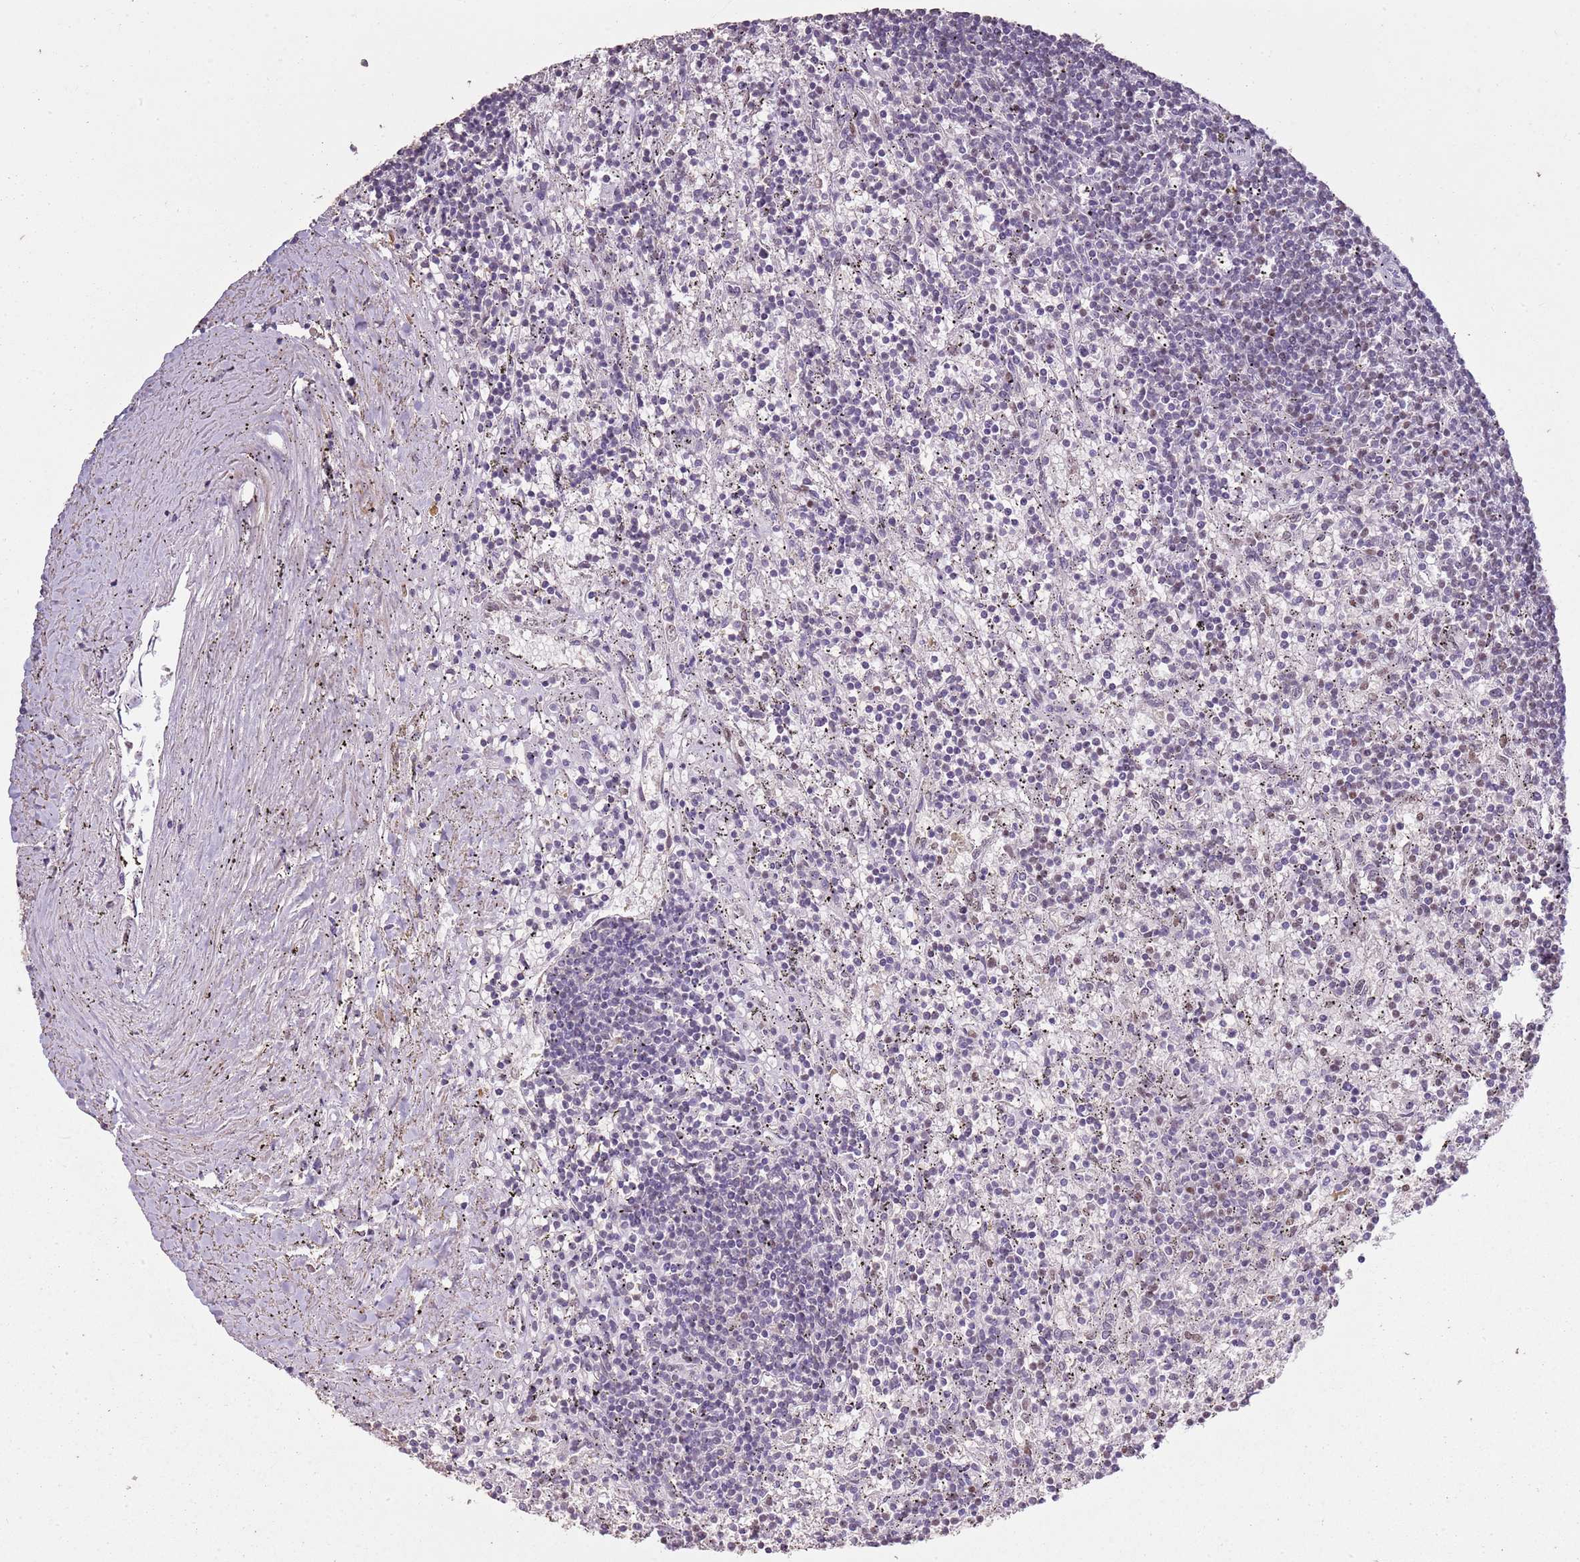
{"staining": {"intensity": "weak", "quantity": "25%-75%", "location": "nuclear"}, "tissue": "lymphoma", "cell_type": "Tumor cells", "image_type": "cancer", "snomed": [{"axis": "morphology", "description": "Malignant lymphoma, non-Hodgkin's type, Low grade"}, {"axis": "topography", "description": "Spleen"}], "caption": "Immunohistochemical staining of malignant lymphoma, non-Hodgkin's type (low-grade) shows weak nuclear protein expression in about 25%-75% of tumor cells. Nuclei are stained in blue.", "gene": "ARL14EP", "patient": {"sex": "male", "age": 76}}